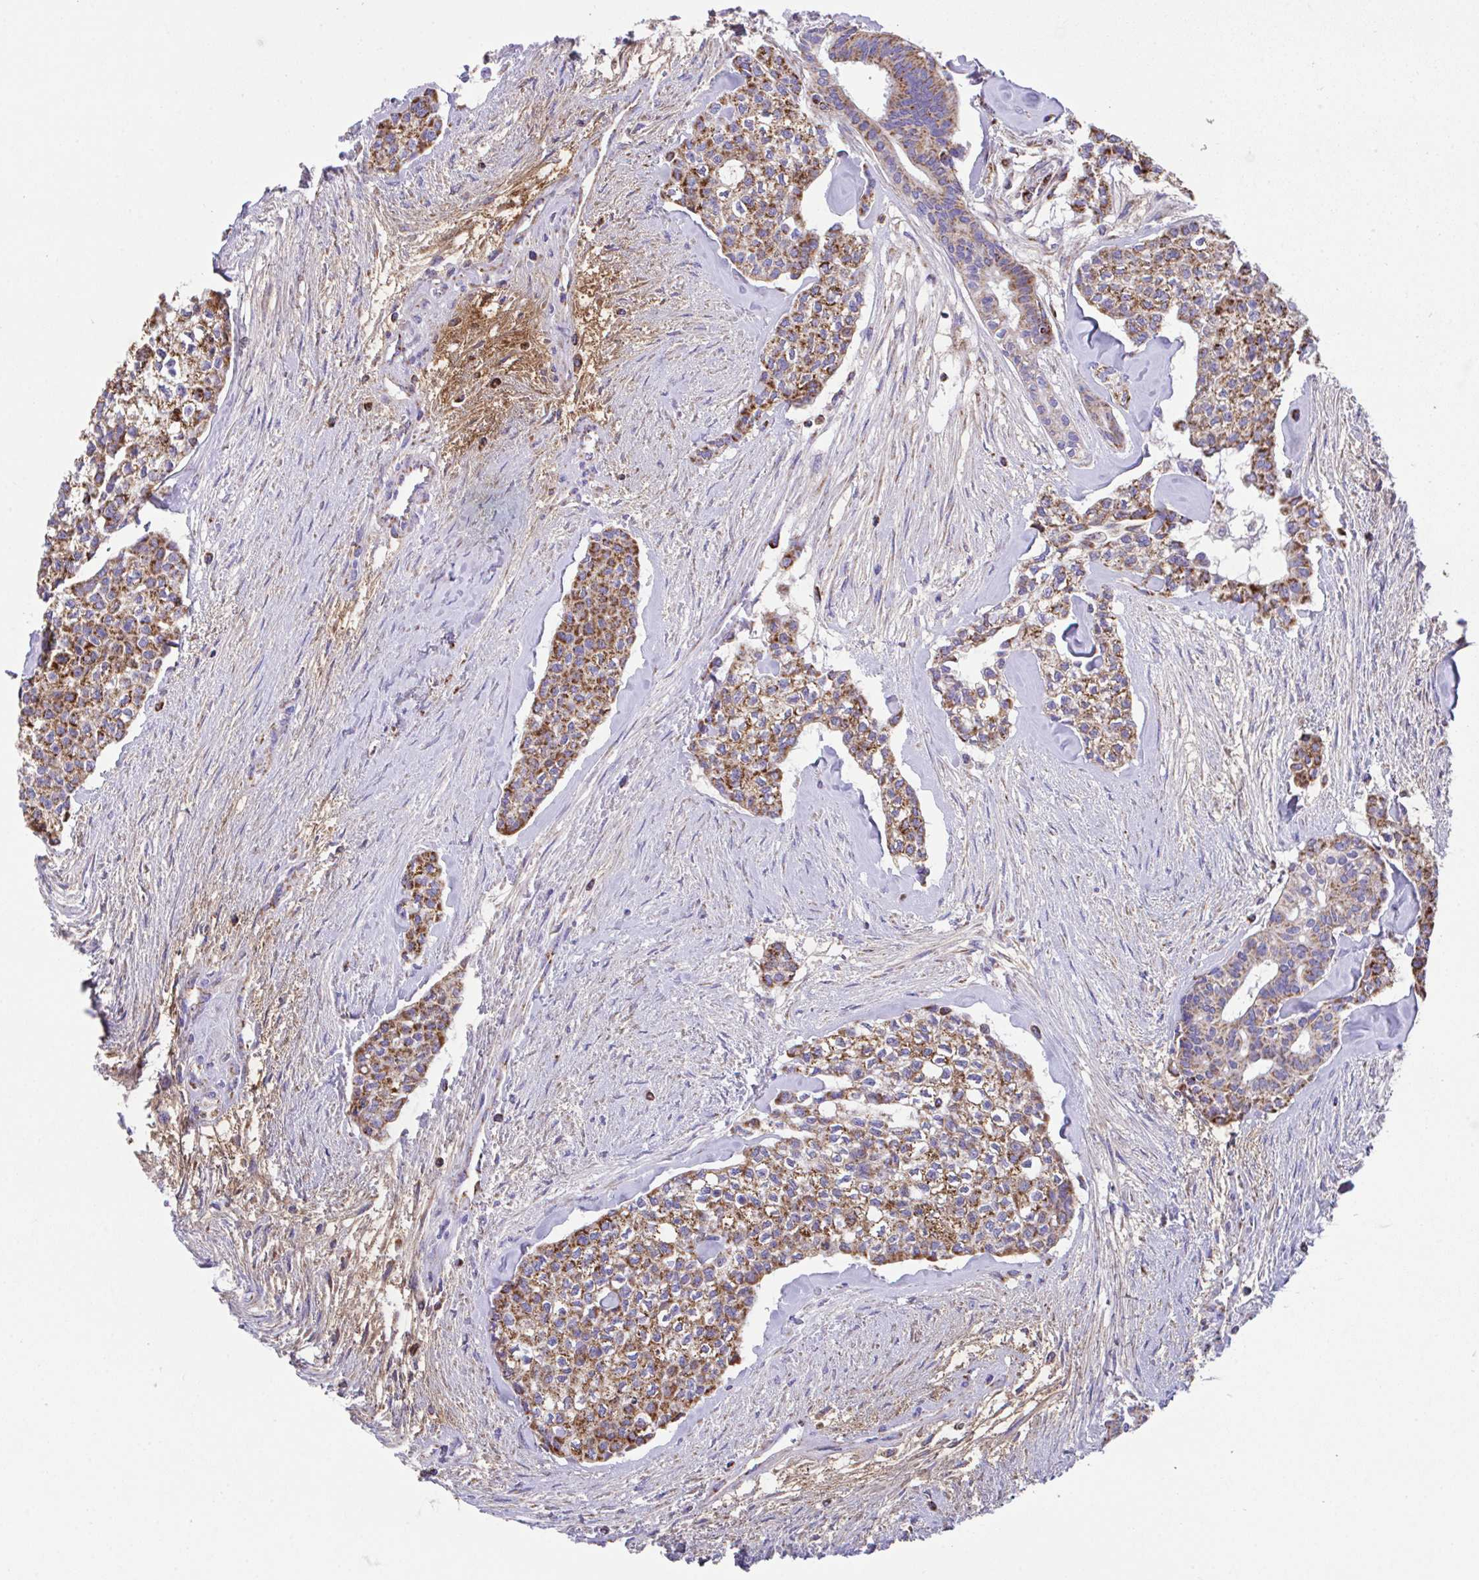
{"staining": {"intensity": "strong", "quantity": ">75%", "location": "cytoplasmic/membranous"}, "tissue": "head and neck cancer", "cell_type": "Tumor cells", "image_type": "cancer", "snomed": [{"axis": "morphology", "description": "Adenocarcinoma, NOS"}, {"axis": "topography", "description": "Head-Neck"}], "caption": "High-power microscopy captured an immunohistochemistry photomicrograph of head and neck adenocarcinoma, revealing strong cytoplasmic/membranous positivity in approximately >75% of tumor cells. (DAB (3,3'-diaminobenzidine) = brown stain, brightfield microscopy at high magnification).", "gene": "PCMTD2", "patient": {"sex": "male", "age": 81}}